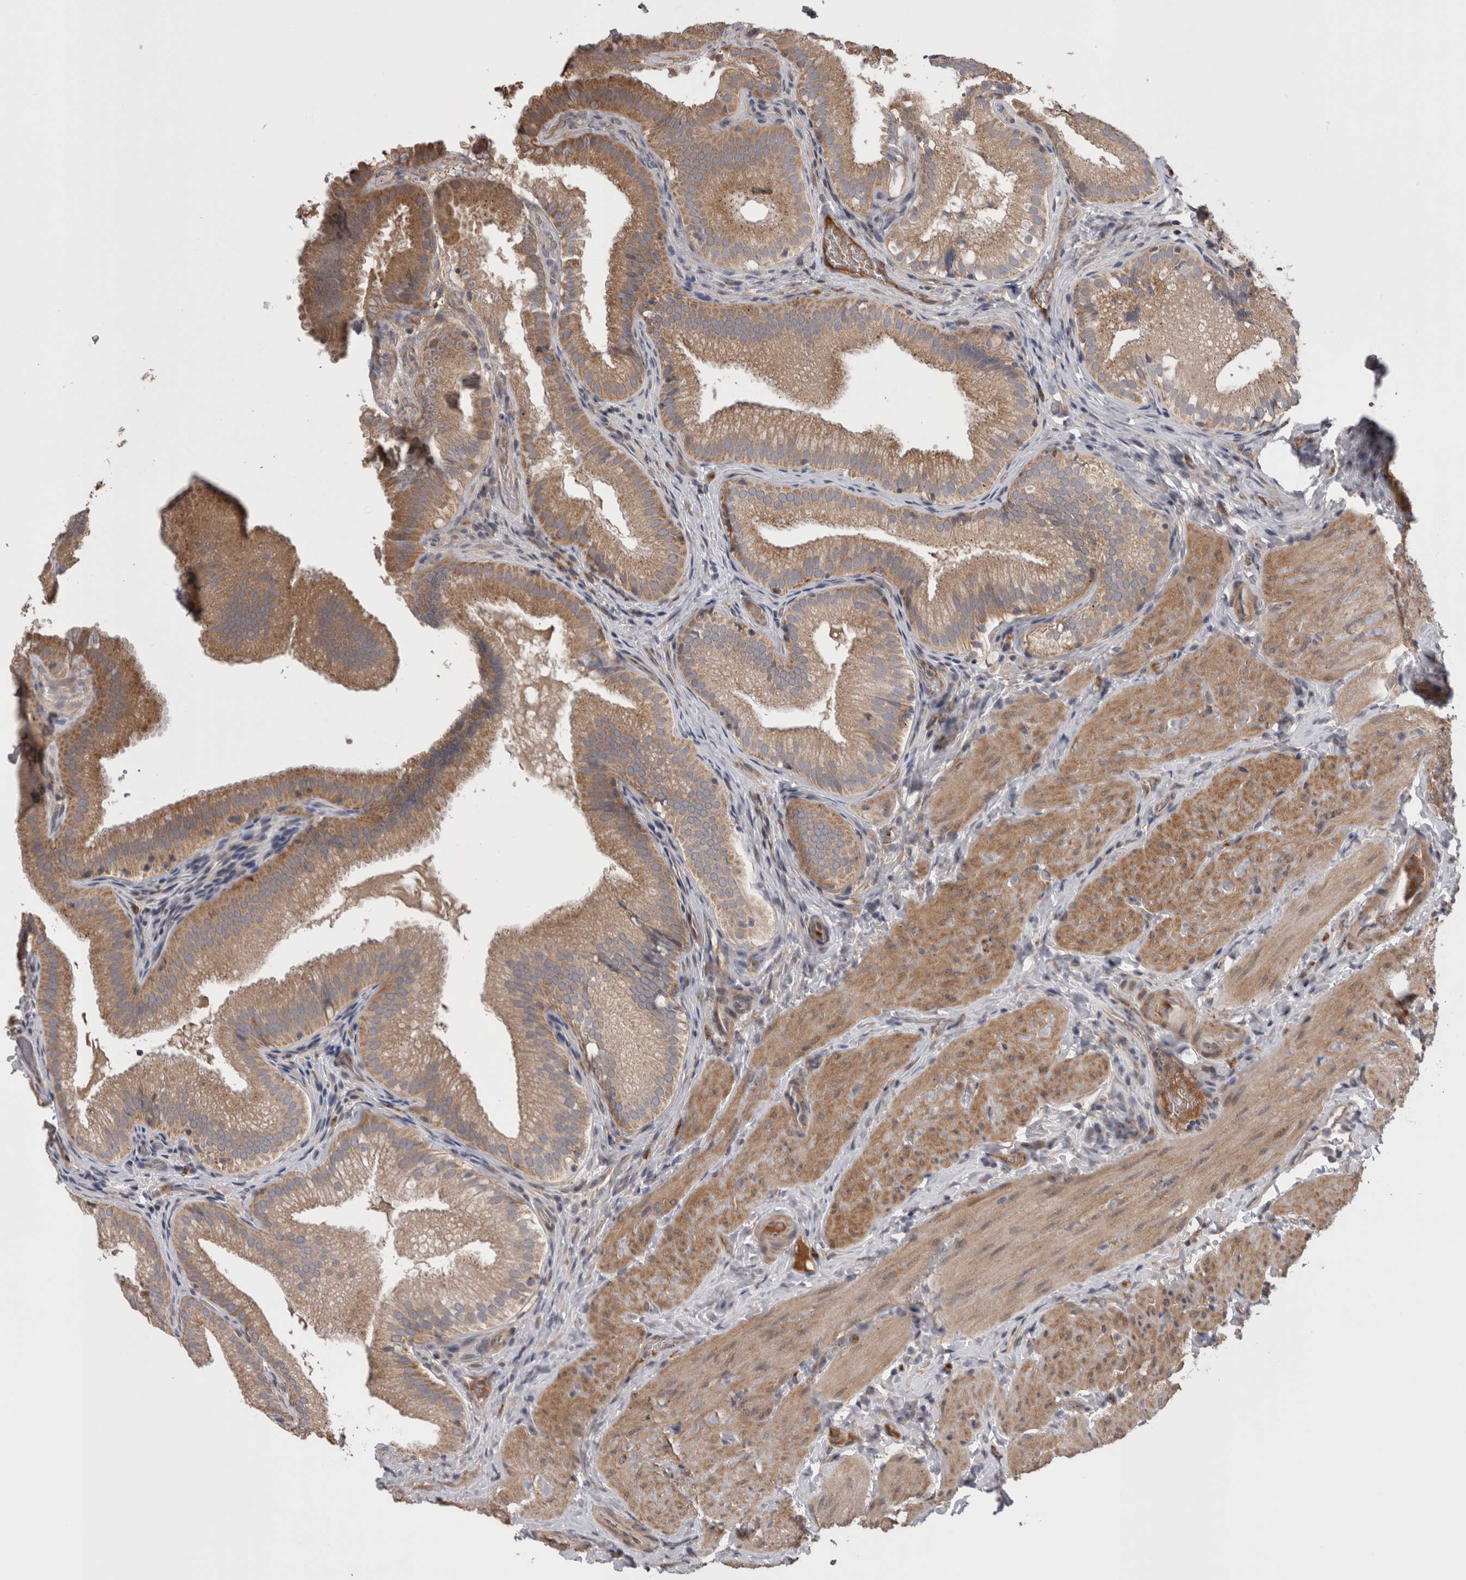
{"staining": {"intensity": "moderate", "quantity": ">75%", "location": "cytoplasmic/membranous"}, "tissue": "gallbladder", "cell_type": "Glandular cells", "image_type": "normal", "snomed": [{"axis": "morphology", "description": "Normal tissue, NOS"}, {"axis": "topography", "description": "Gallbladder"}], "caption": "Gallbladder was stained to show a protein in brown. There is medium levels of moderate cytoplasmic/membranous expression in approximately >75% of glandular cells.", "gene": "STC1", "patient": {"sex": "female", "age": 30}}